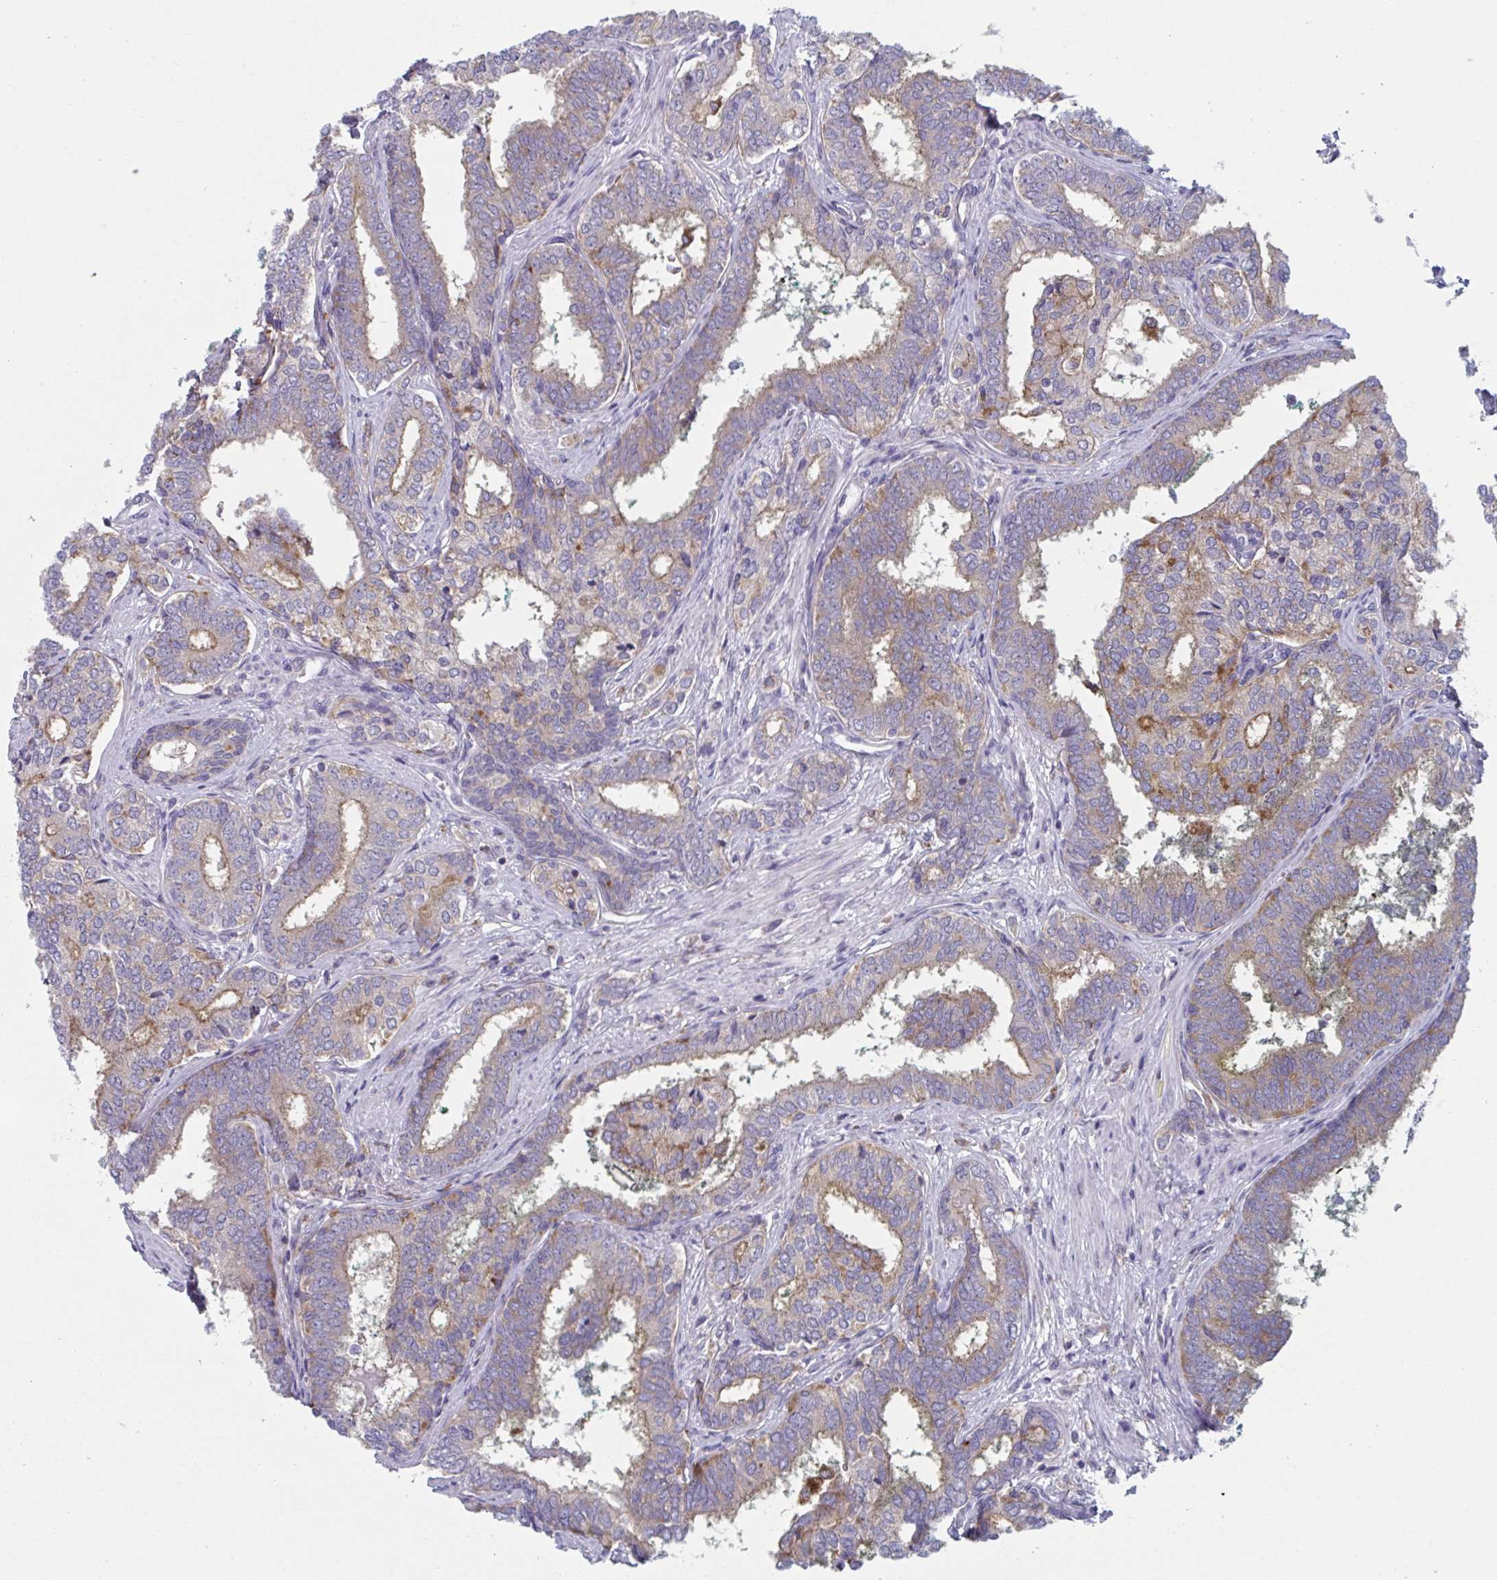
{"staining": {"intensity": "weak", "quantity": "25%-75%", "location": "cytoplasmic/membranous"}, "tissue": "prostate cancer", "cell_type": "Tumor cells", "image_type": "cancer", "snomed": [{"axis": "morphology", "description": "Adenocarcinoma, High grade"}, {"axis": "topography", "description": "Prostate"}], "caption": "Immunohistochemical staining of human adenocarcinoma (high-grade) (prostate) shows low levels of weak cytoplasmic/membranous protein staining in about 25%-75% of tumor cells. (IHC, brightfield microscopy, high magnification).", "gene": "NIPSNAP1", "patient": {"sex": "male", "age": 72}}